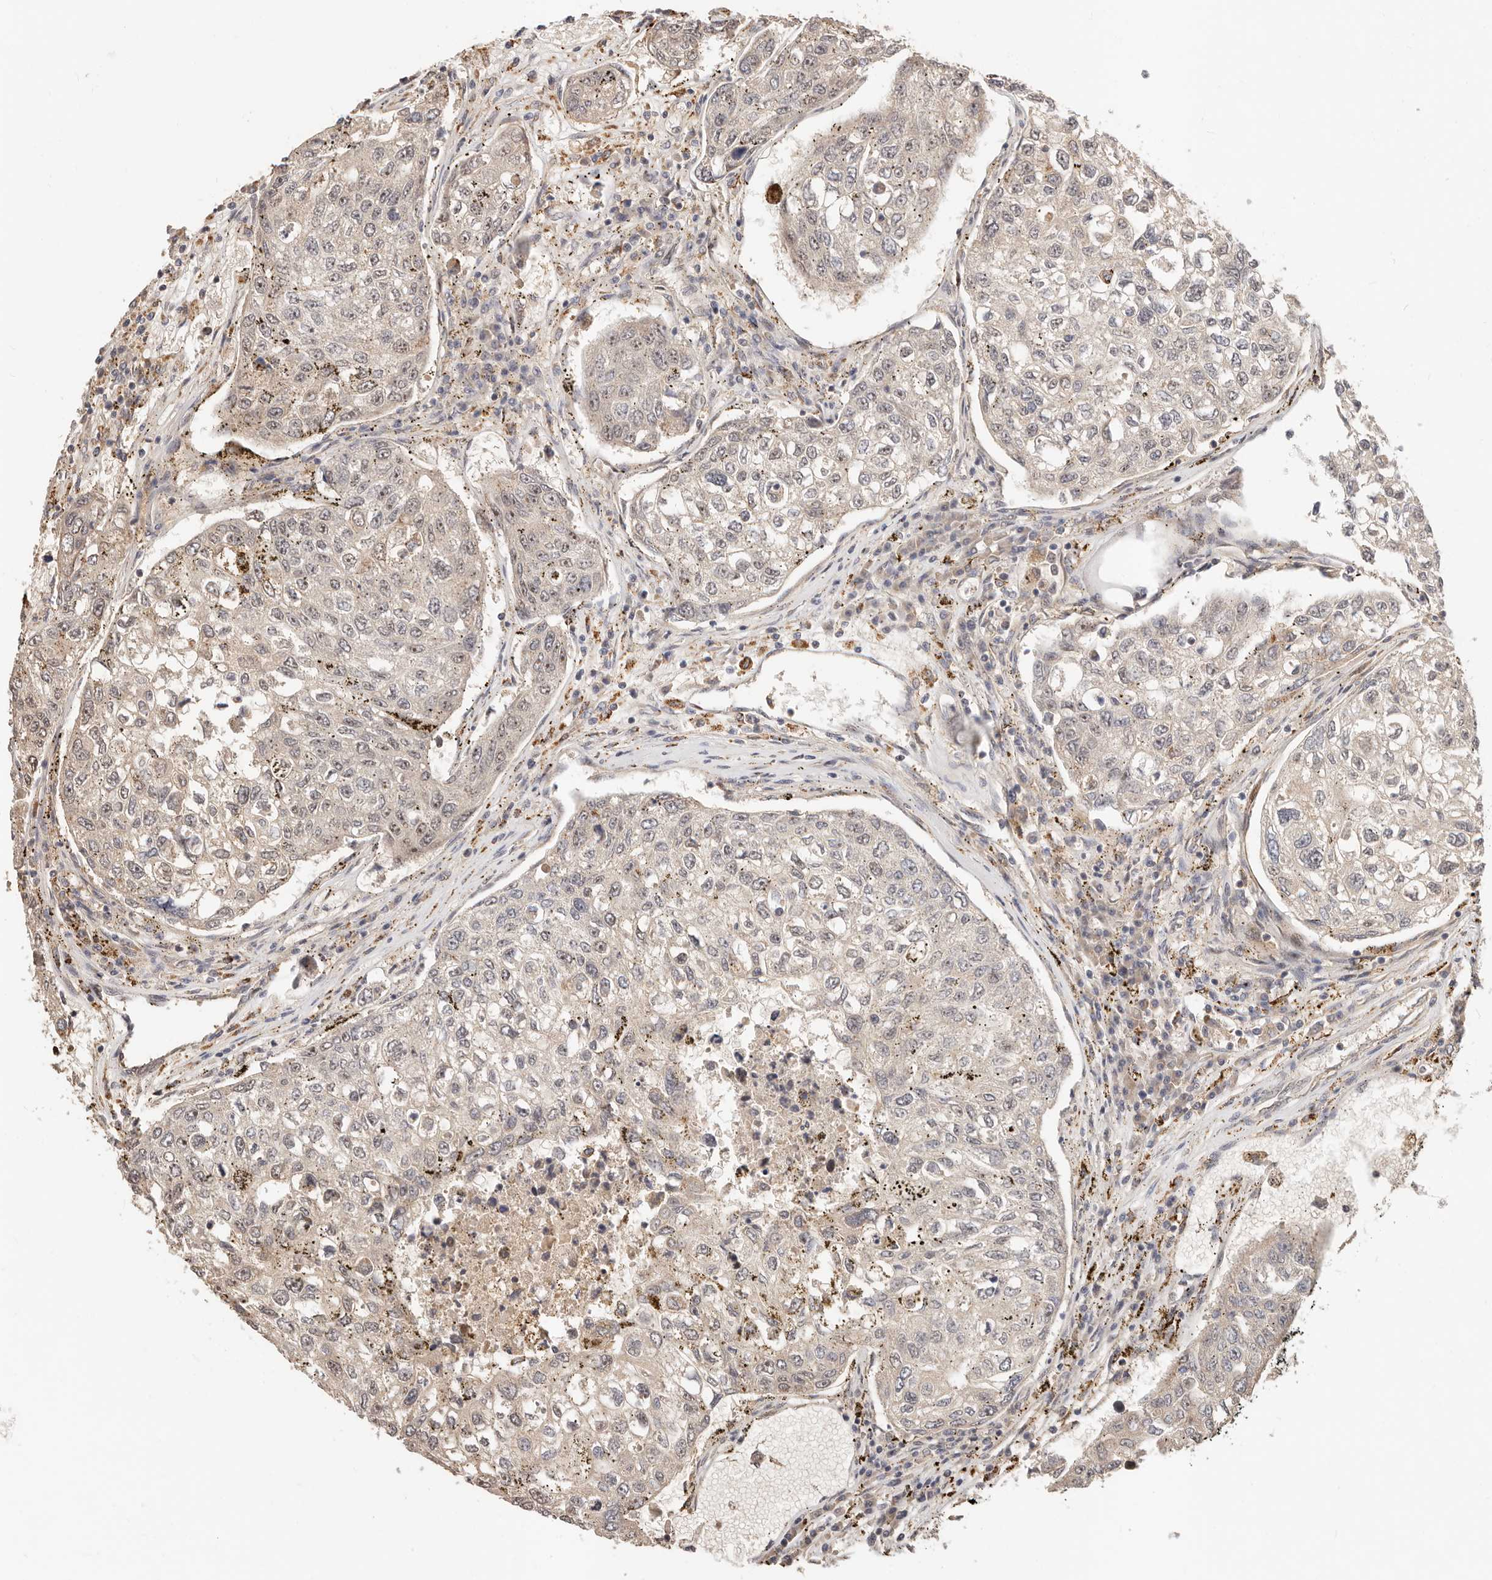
{"staining": {"intensity": "negative", "quantity": "none", "location": "none"}, "tissue": "urothelial cancer", "cell_type": "Tumor cells", "image_type": "cancer", "snomed": [{"axis": "morphology", "description": "Urothelial carcinoma, High grade"}, {"axis": "topography", "description": "Lymph node"}, {"axis": "topography", "description": "Urinary bladder"}], "caption": "IHC of urothelial cancer reveals no staining in tumor cells.", "gene": "ZRANB1", "patient": {"sex": "male", "age": 51}}